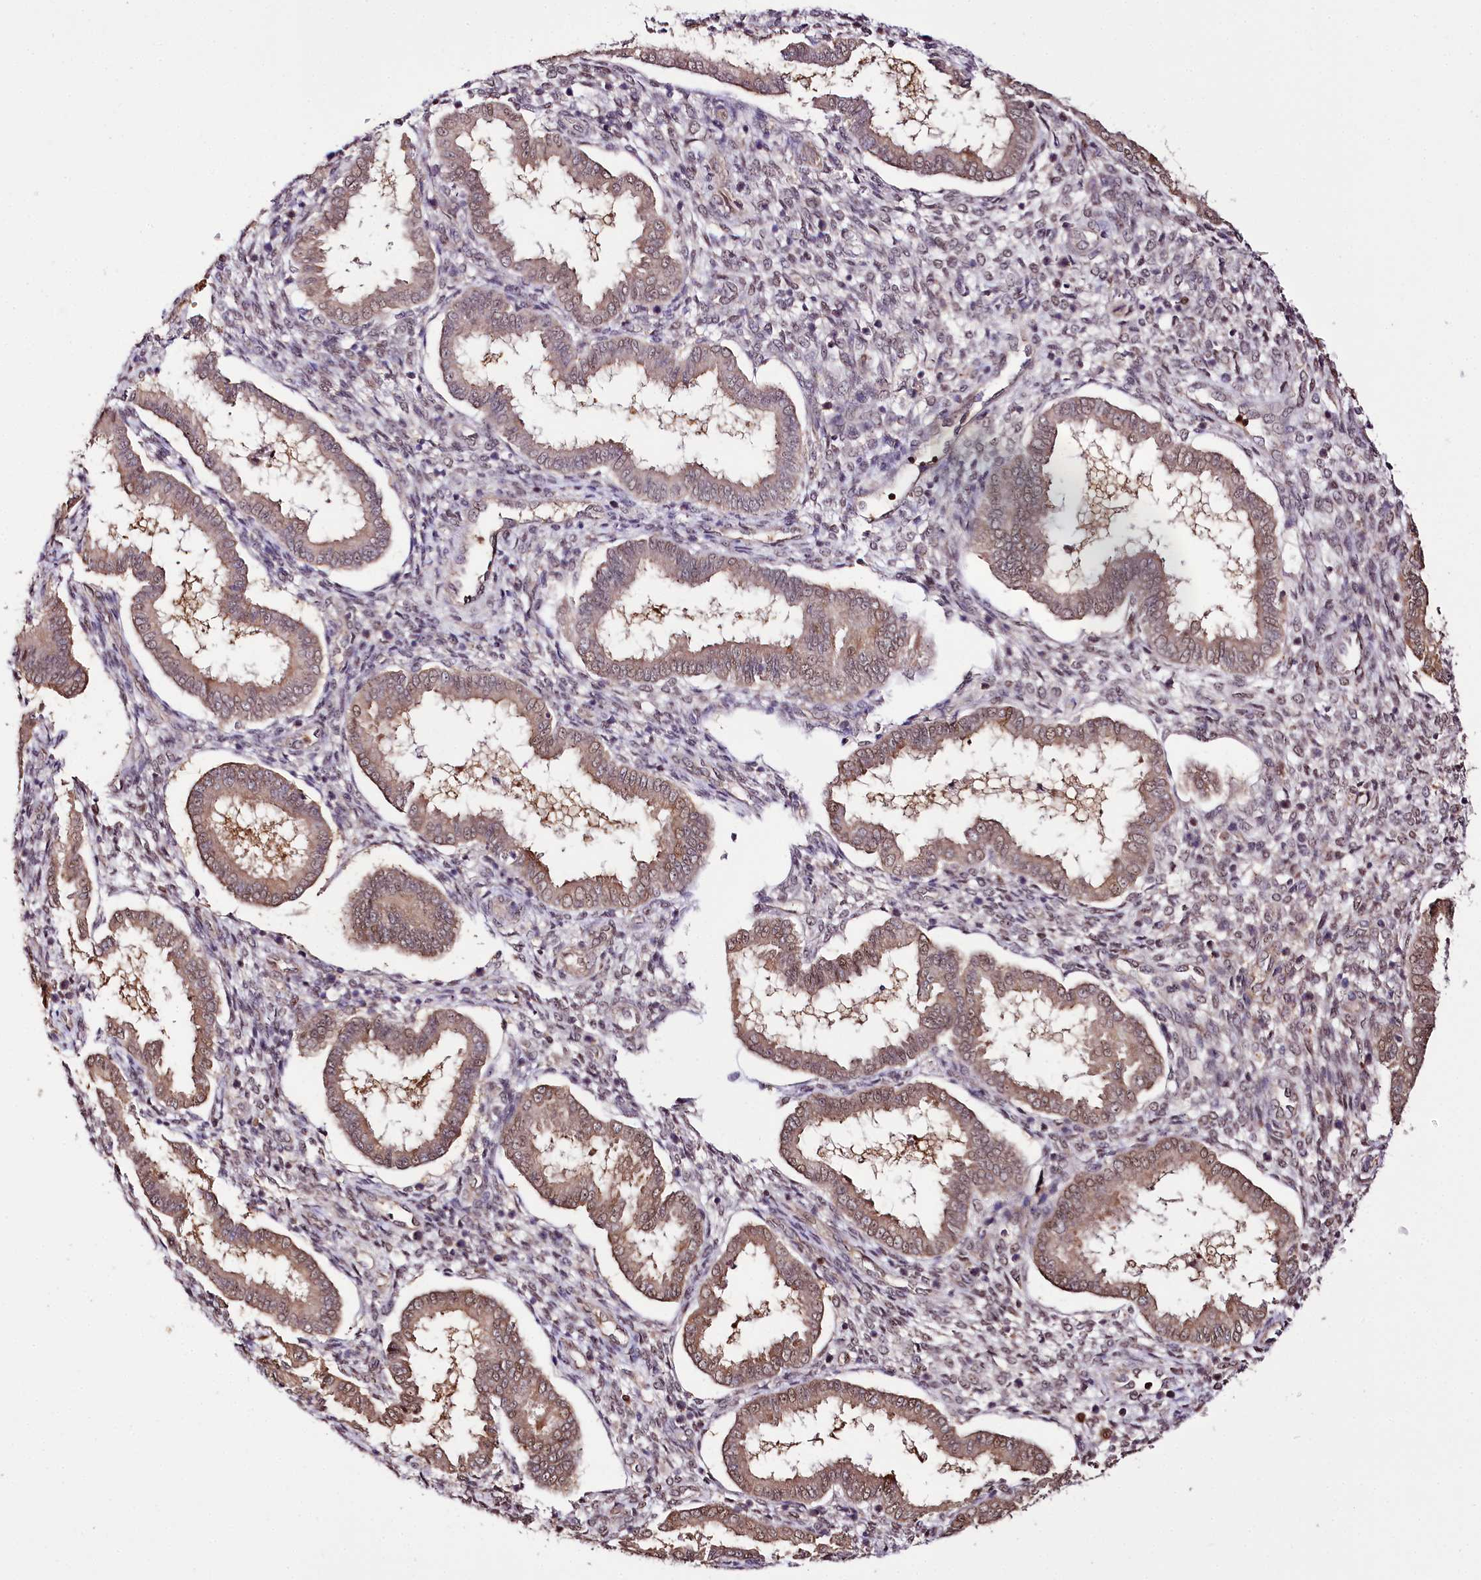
{"staining": {"intensity": "weak", "quantity": "25%-75%", "location": "nuclear"}, "tissue": "endometrium", "cell_type": "Cells in endometrial stroma", "image_type": "normal", "snomed": [{"axis": "morphology", "description": "Normal tissue, NOS"}, {"axis": "topography", "description": "Endometrium"}], "caption": "This photomicrograph shows immunohistochemistry (IHC) staining of normal endometrium, with low weak nuclear staining in about 25%-75% of cells in endometrial stroma.", "gene": "GNL3L", "patient": {"sex": "female", "age": 24}}